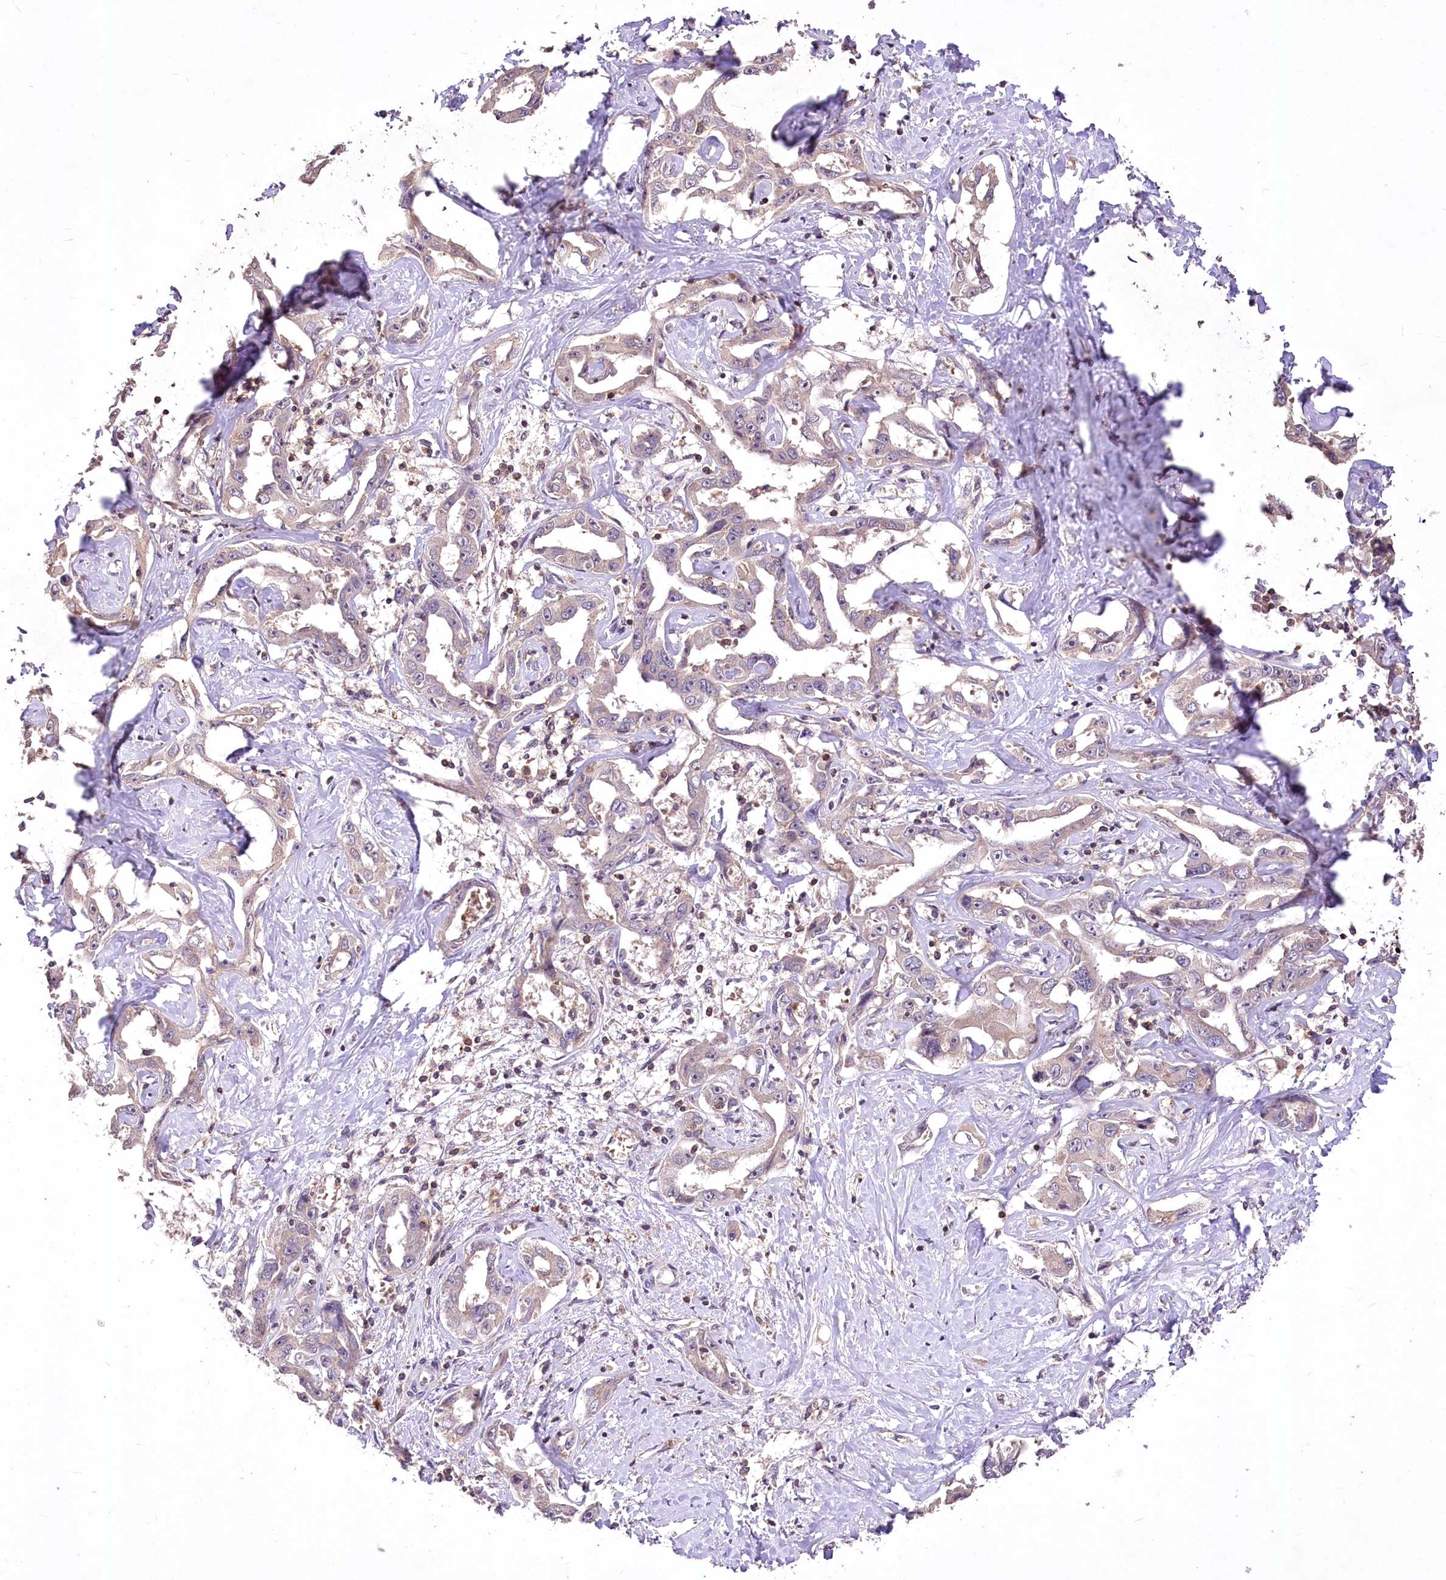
{"staining": {"intensity": "negative", "quantity": "none", "location": "none"}, "tissue": "liver cancer", "cell_type": "Tumor cells", "image_type": "cancer", "snomed": [{"axis": "morphology", "description": "Cholangiocarcinoma"}, {"axis": "topography", "description": "Liver"}], "caption": "DAB immunohistochemical staining of liver cholangiocarcinoma exhibits no significant positivity in tumor cells.", "gene": "SERGEF", "patient": {"sex": "male", "age": 59}}